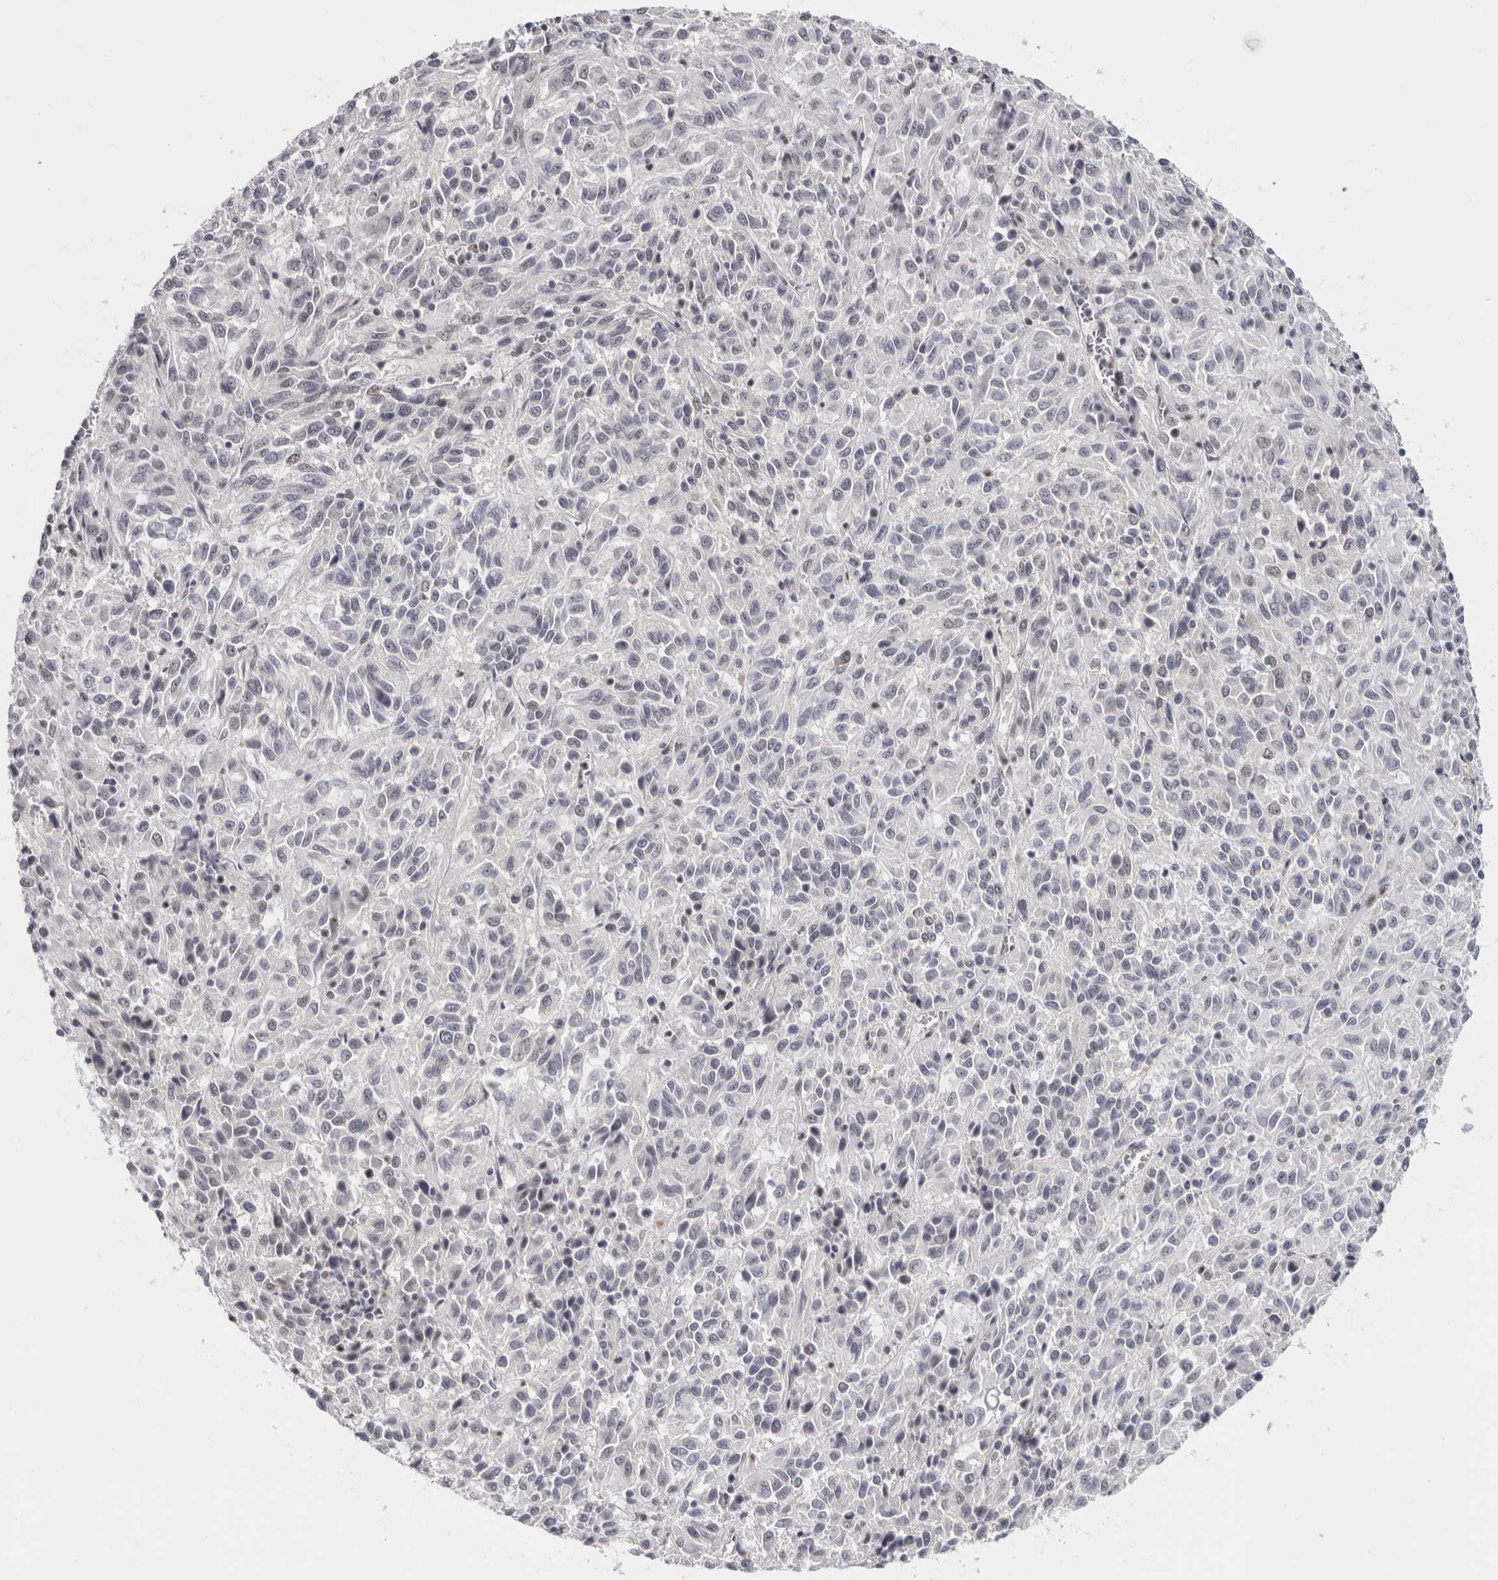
{"staining": {"intensity": "negative", "quantity": "none", "location": "none"}, "tissue": "melanoma", "cell_type": "Tumor cells", "image_type": "cancer", "snomed": [{"axis": "morphology", "description": "Malignant melanoma, Metastatic site"}, {"axis": "topography", "description": "Lung"}], "caption": "Immunohistochemistry of malignant melanoma (metastatic site) exhibits no positivity in tumor cells.", "gene": "MKNK1", "patient": {"sex": "male", "age": 64}}